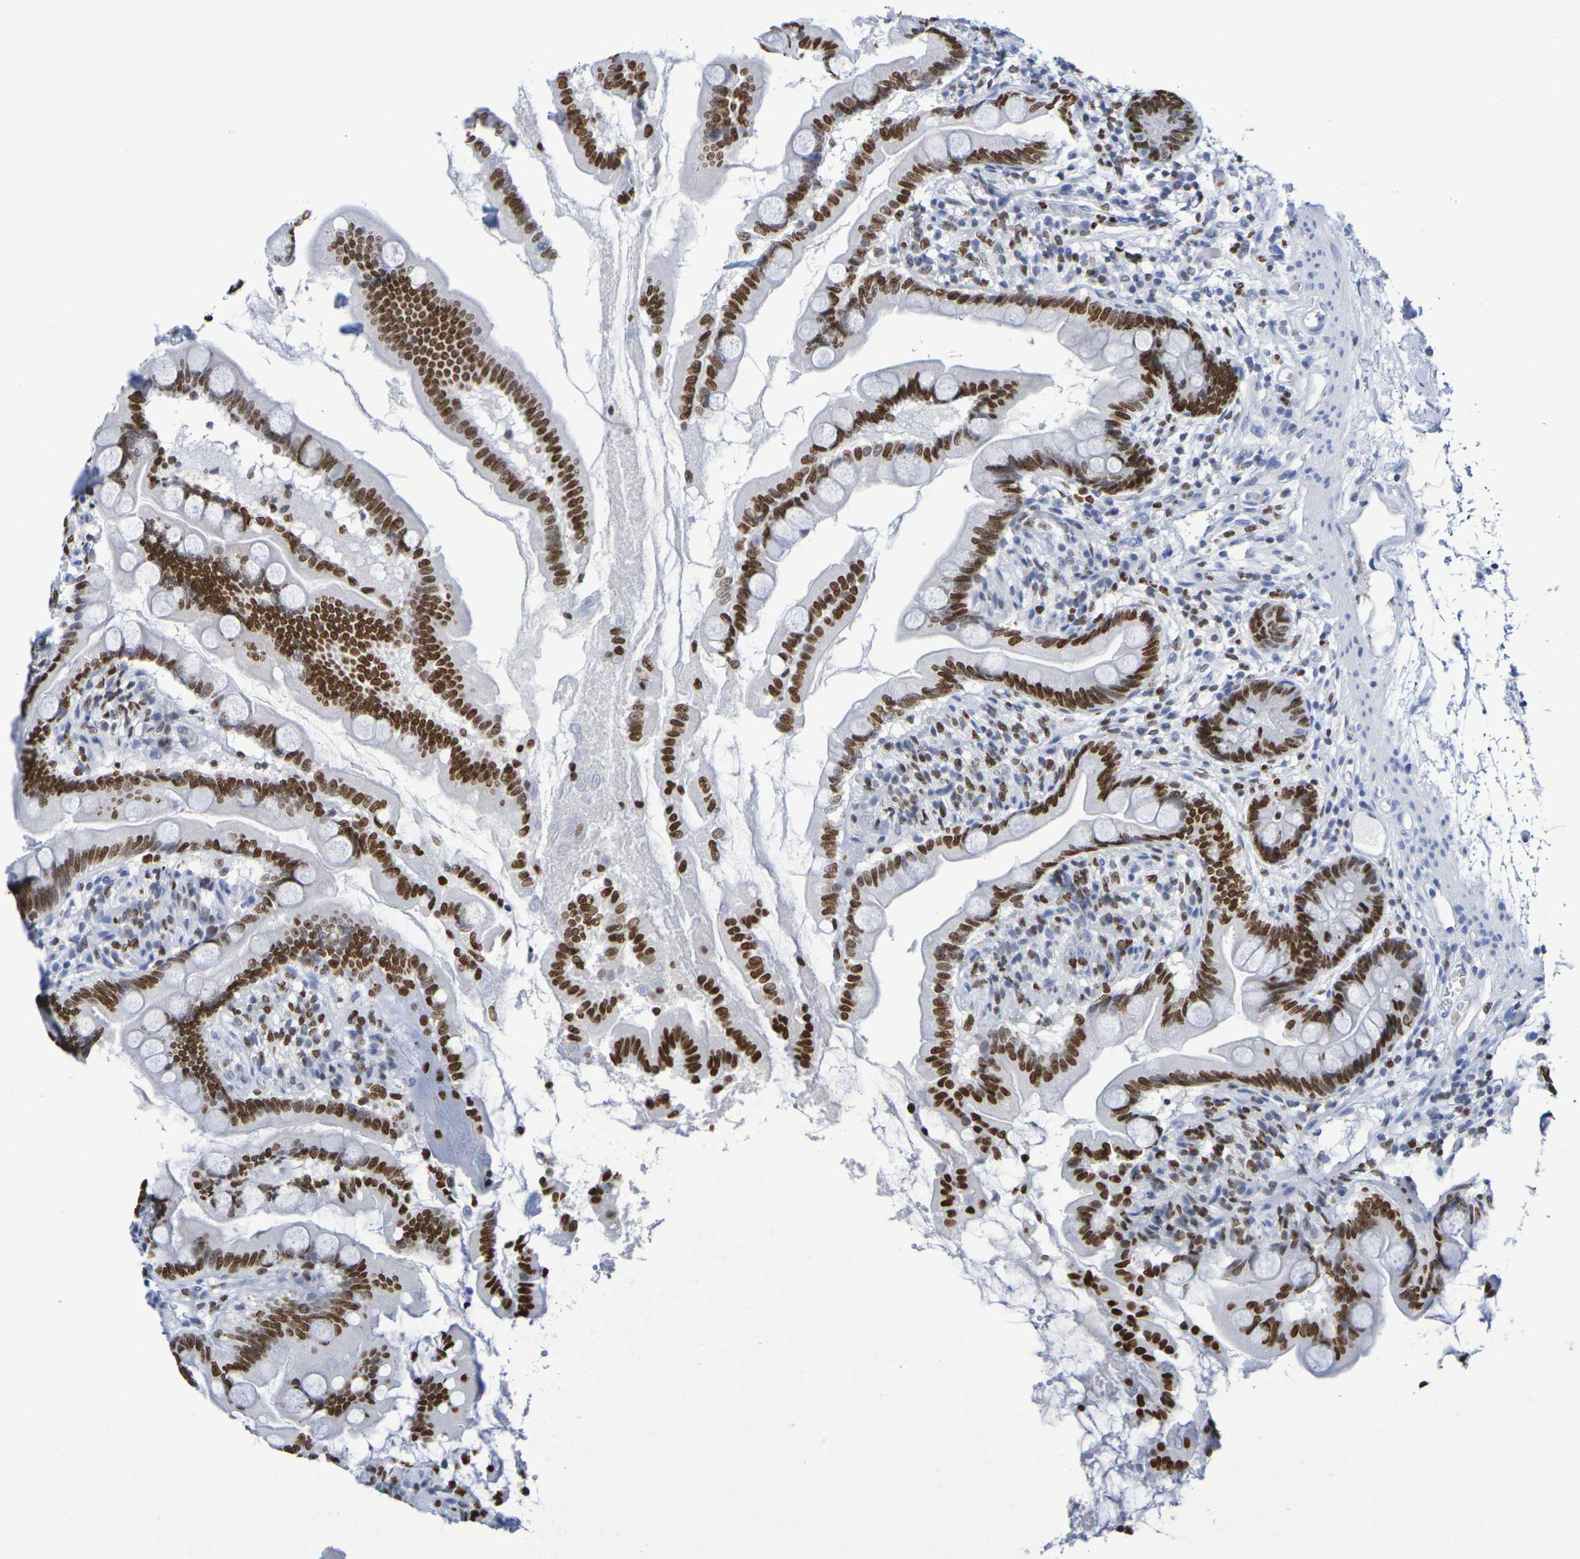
{"staining": {"intensity": "strong", "quantity": ">75%", "location": "nuclear"}, "tissue": "small intestine", "cell_type": "Glandular cells", "image_type": "normal", "snomed": [{"axis": "morphology", "description": "Normal tissue, NOS"}, {"axis": "topography", "description": "Small intestine"}], "caption": "IHC image of unremarkable small intestine stained for a protein (brown), which exhibits high levels of strong nuclear positivity in about >75% of glandular cells.", "gene": "H1", "patient": {"sex": "female", "age": 56}}